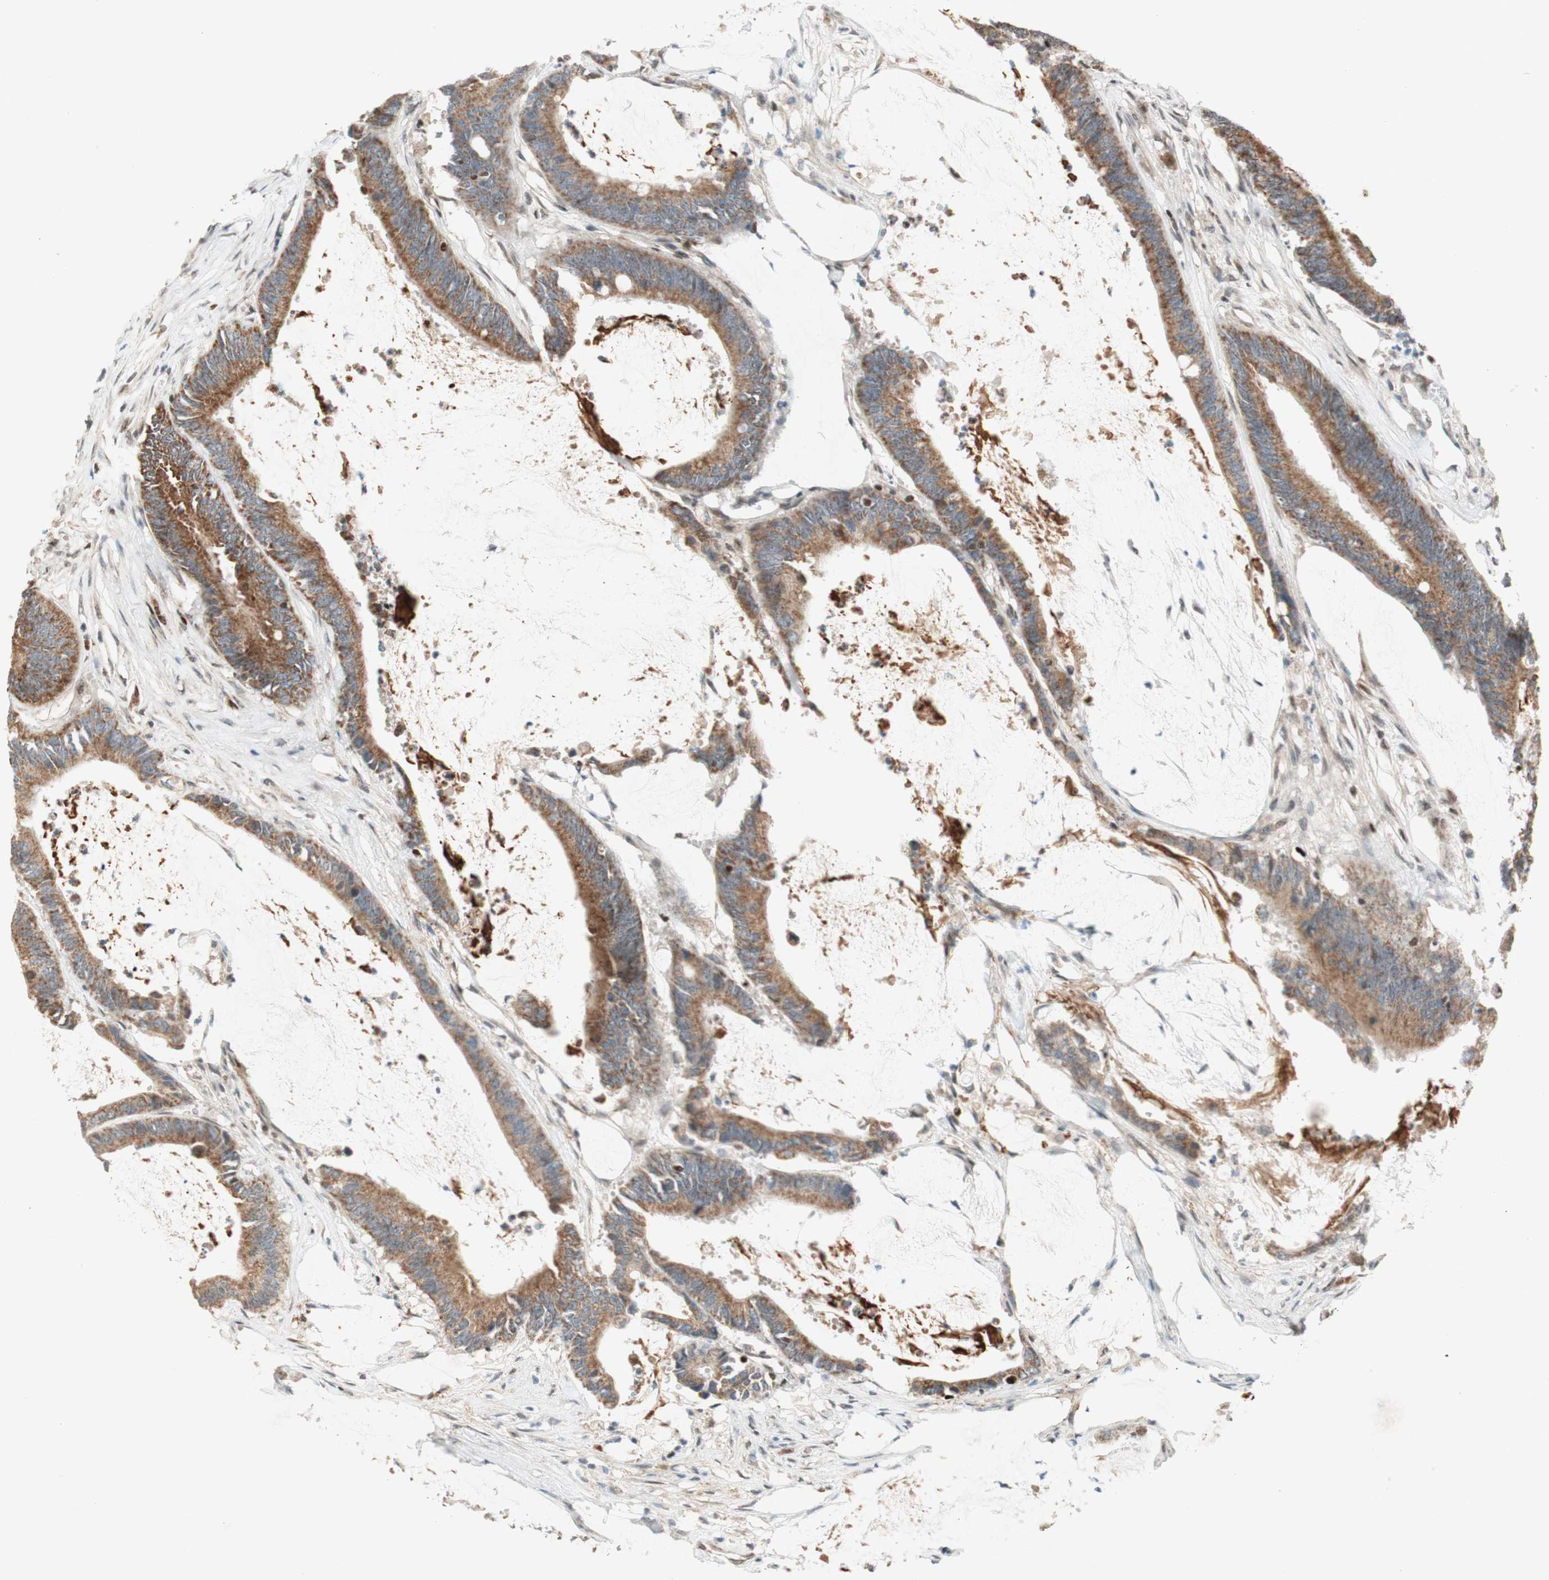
{"staining": {"intensity": "moderate", "quantity": ">75%", "location": "cytoplasmic/membranous"}, "tissue": "colorectal cancer", "cell_type": "Tumor cells", "image_type": "cancer", "snomed": [{"axis": "morphology", "description": "Adenocarcinoma, NOS"}, {"axis": "topography", "description": "Rectum"}], "caption": "IHC (DAB (3,3'-diaminobenzidine)) staining of colorectal cancer (adenocarcinoma) exhibits moderate cytoplasmic/membranous protein expression in about >75% of tumor cells.", "gene": "DNMT3A", "patient": {"sex": "female", "age": 66}}